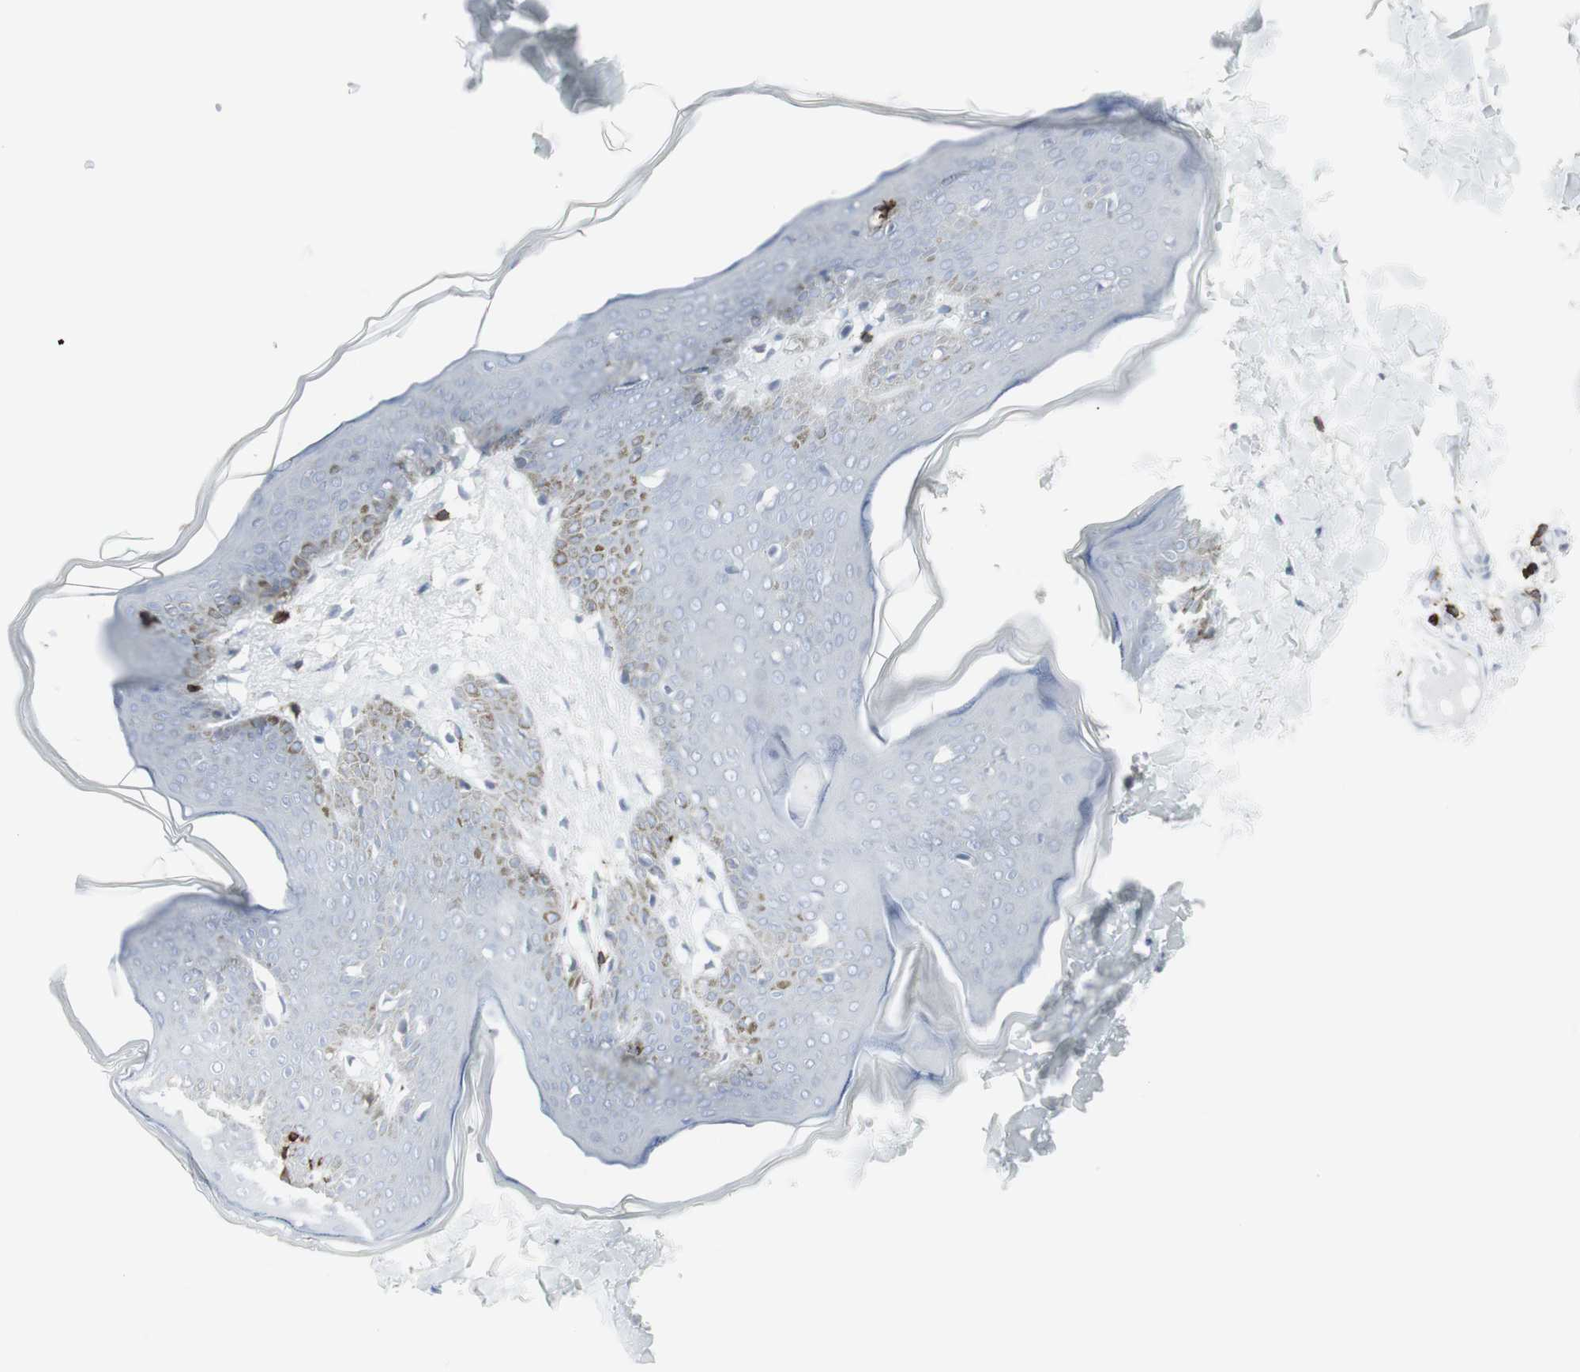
{"staining": {"intensity": "negative", "quantity": "none", "location": "none"}, "tissue": "skin", "cell_type": "Fibroblasts", "image_type": "normal", "snomed": [{"axis": "morphology", "description": "Normal tissue, NOS"}, {"axis": "topography", "description": "Skin"}], "caption": "Immunohistochemistry (IHC) of benign skin exhibits no positivity in fibroblasts. Nuclei are stained in blue.", "gene": "CD247", "patient": {"sex": "female", "age": 17}}